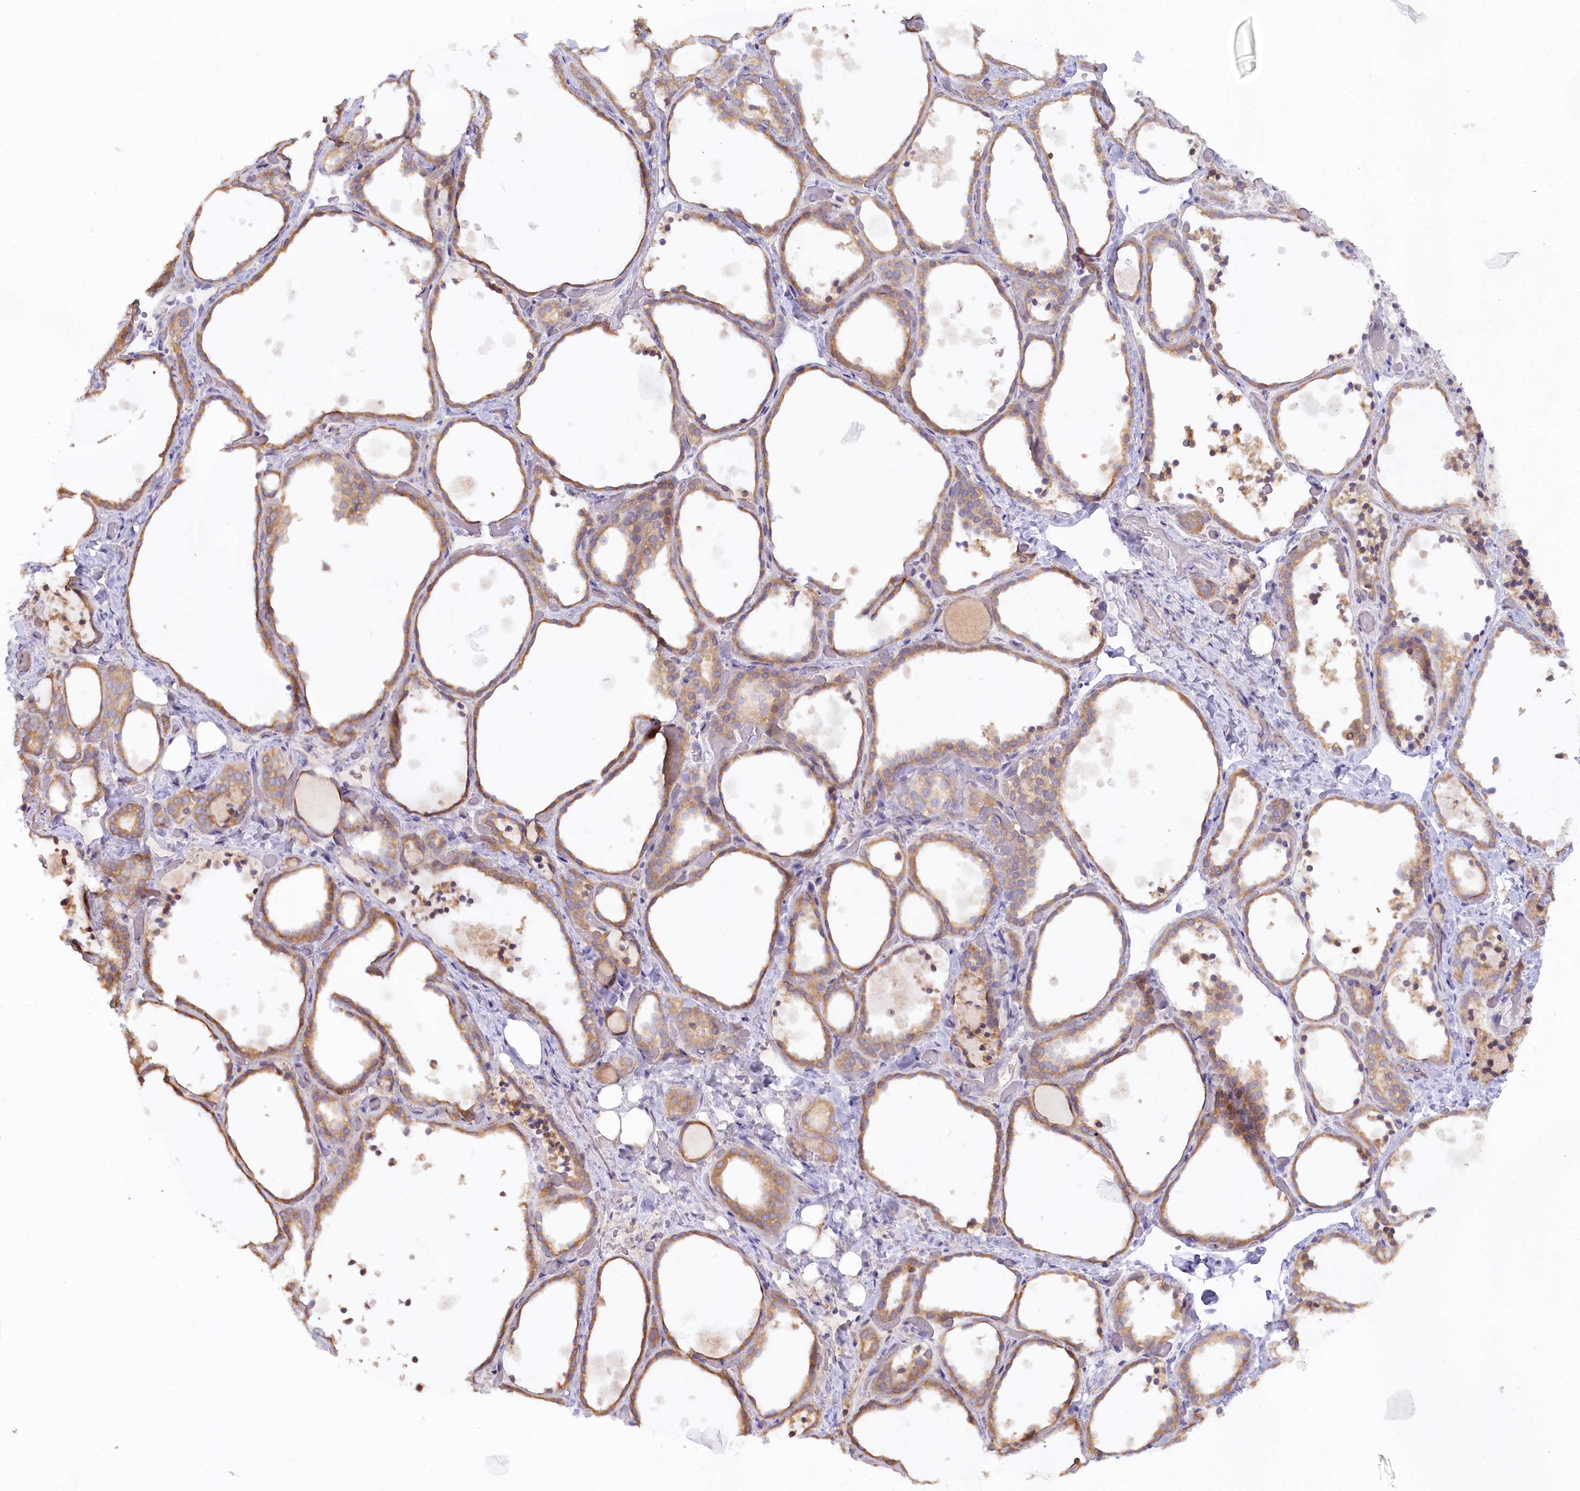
{"staining": {"intensity": "moderate", "quantity": ">75%", "location": "cytoplasmic/membranous"}, "tissue": "thyroid gland", "cell_type": "Glandular cells", "image_type": "normal", "snomed": [{"axis": "morphology", "description": "Normal tissue, NOS"}, {"axis": "topography", "description": "Thyroid gland"}], "caption": "An immunohistochemistry image of normal tissue is shown. Protein staining in brown labels moderate cytoplasmic/membranous positivity in thyroid gland within glandular cells.", "gene": "PAIP2", "patient": {"sex": "female", "age": 44}}